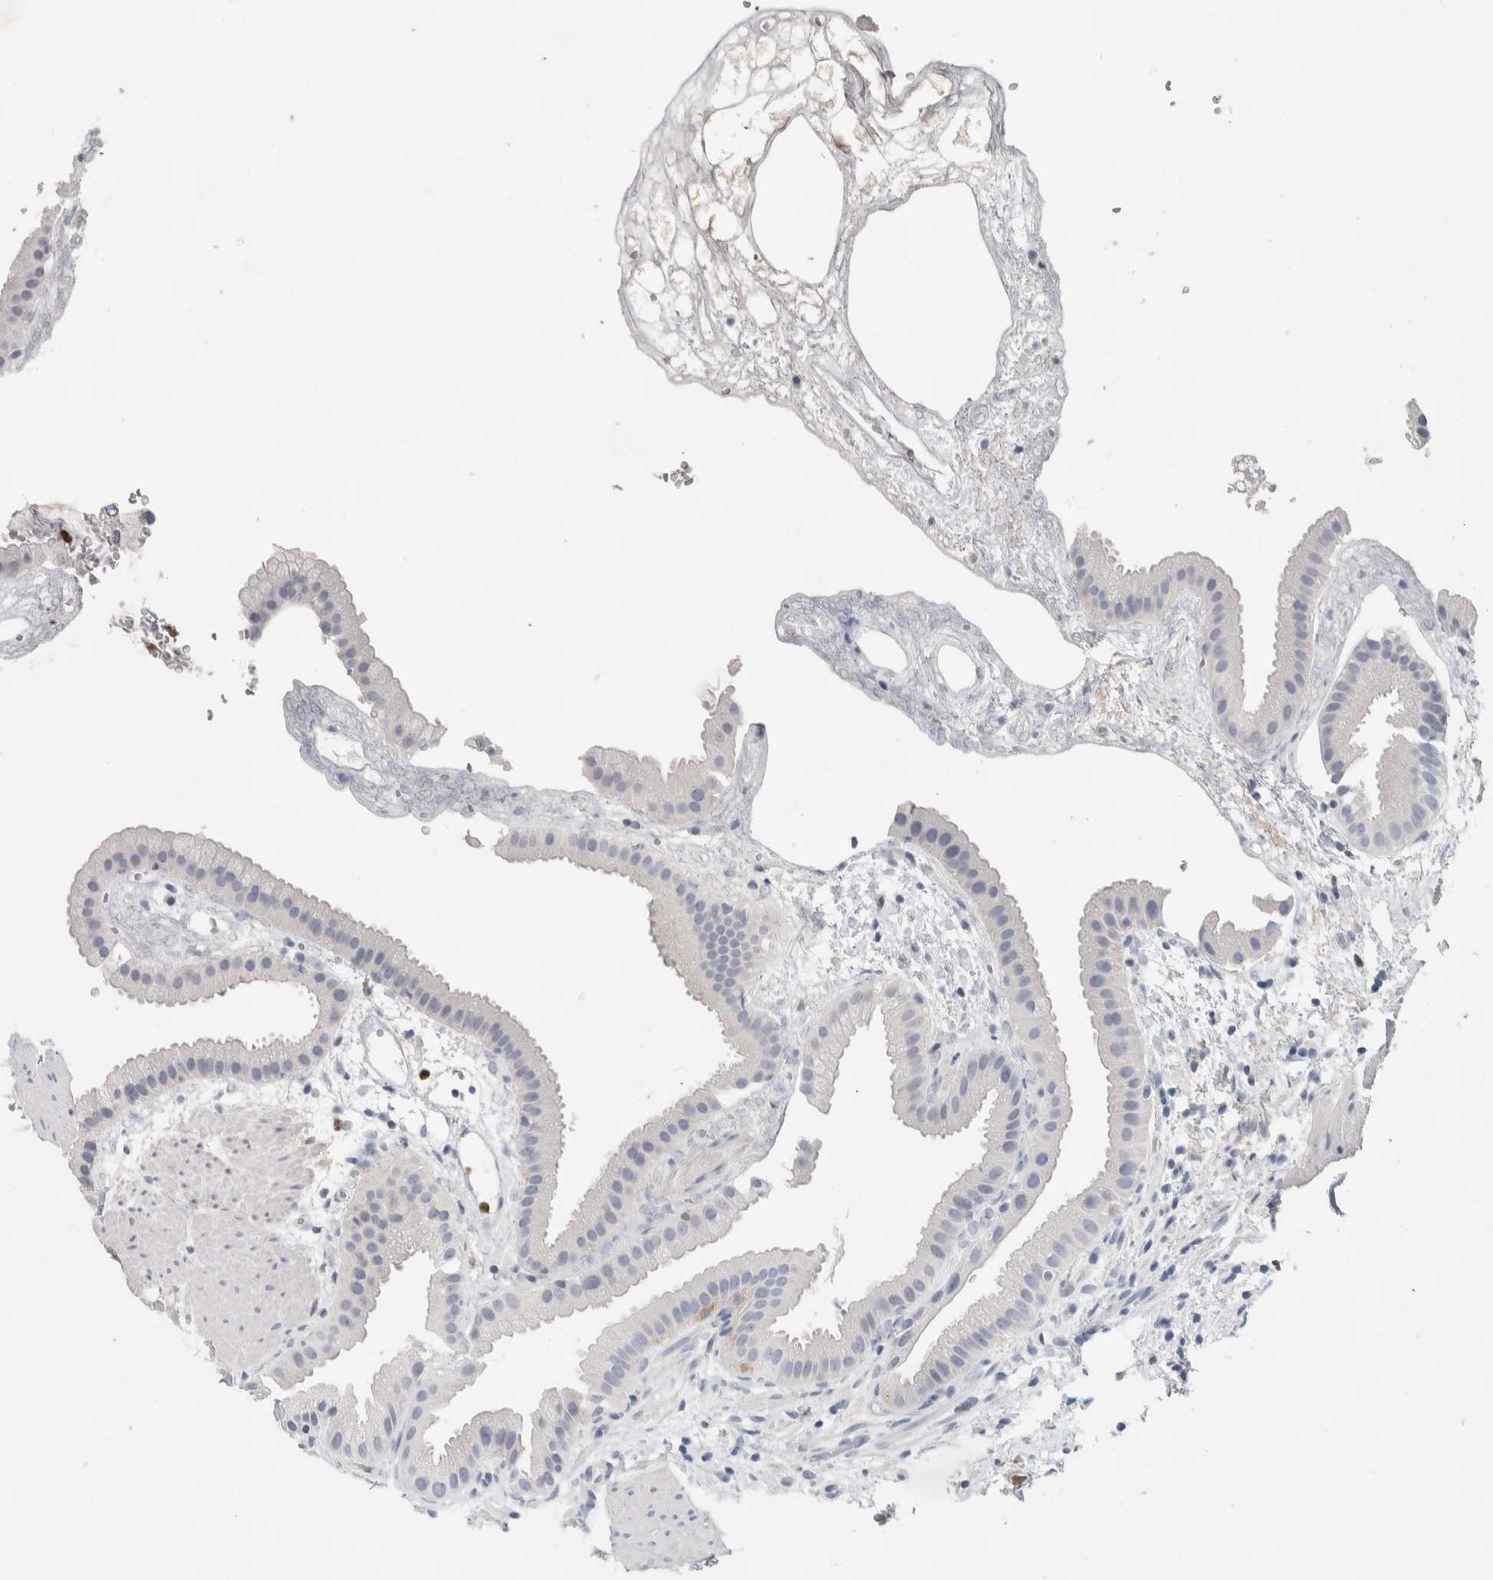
{"staining": {"intensity": "negative", "quantity": "none", "location": "none"}, "tissue": "gallbladder", "cell_type": "Glandular cells", "image_type": "normal", "snomed": [{"axis": "morphology", "description": "Normal tissue, NOS"}, {"axis": "topography", "description": "Gallbladder"}], "caption": "Immunohistochemistry of unremarkable gallbladder displays no positivity in glandular cells. The staining is performed using DAB brown chromogen with nuclei counter-stained in using hematoxylin.", "gene": "NCF2", "patient": {"sex": "female", "age": 64}}